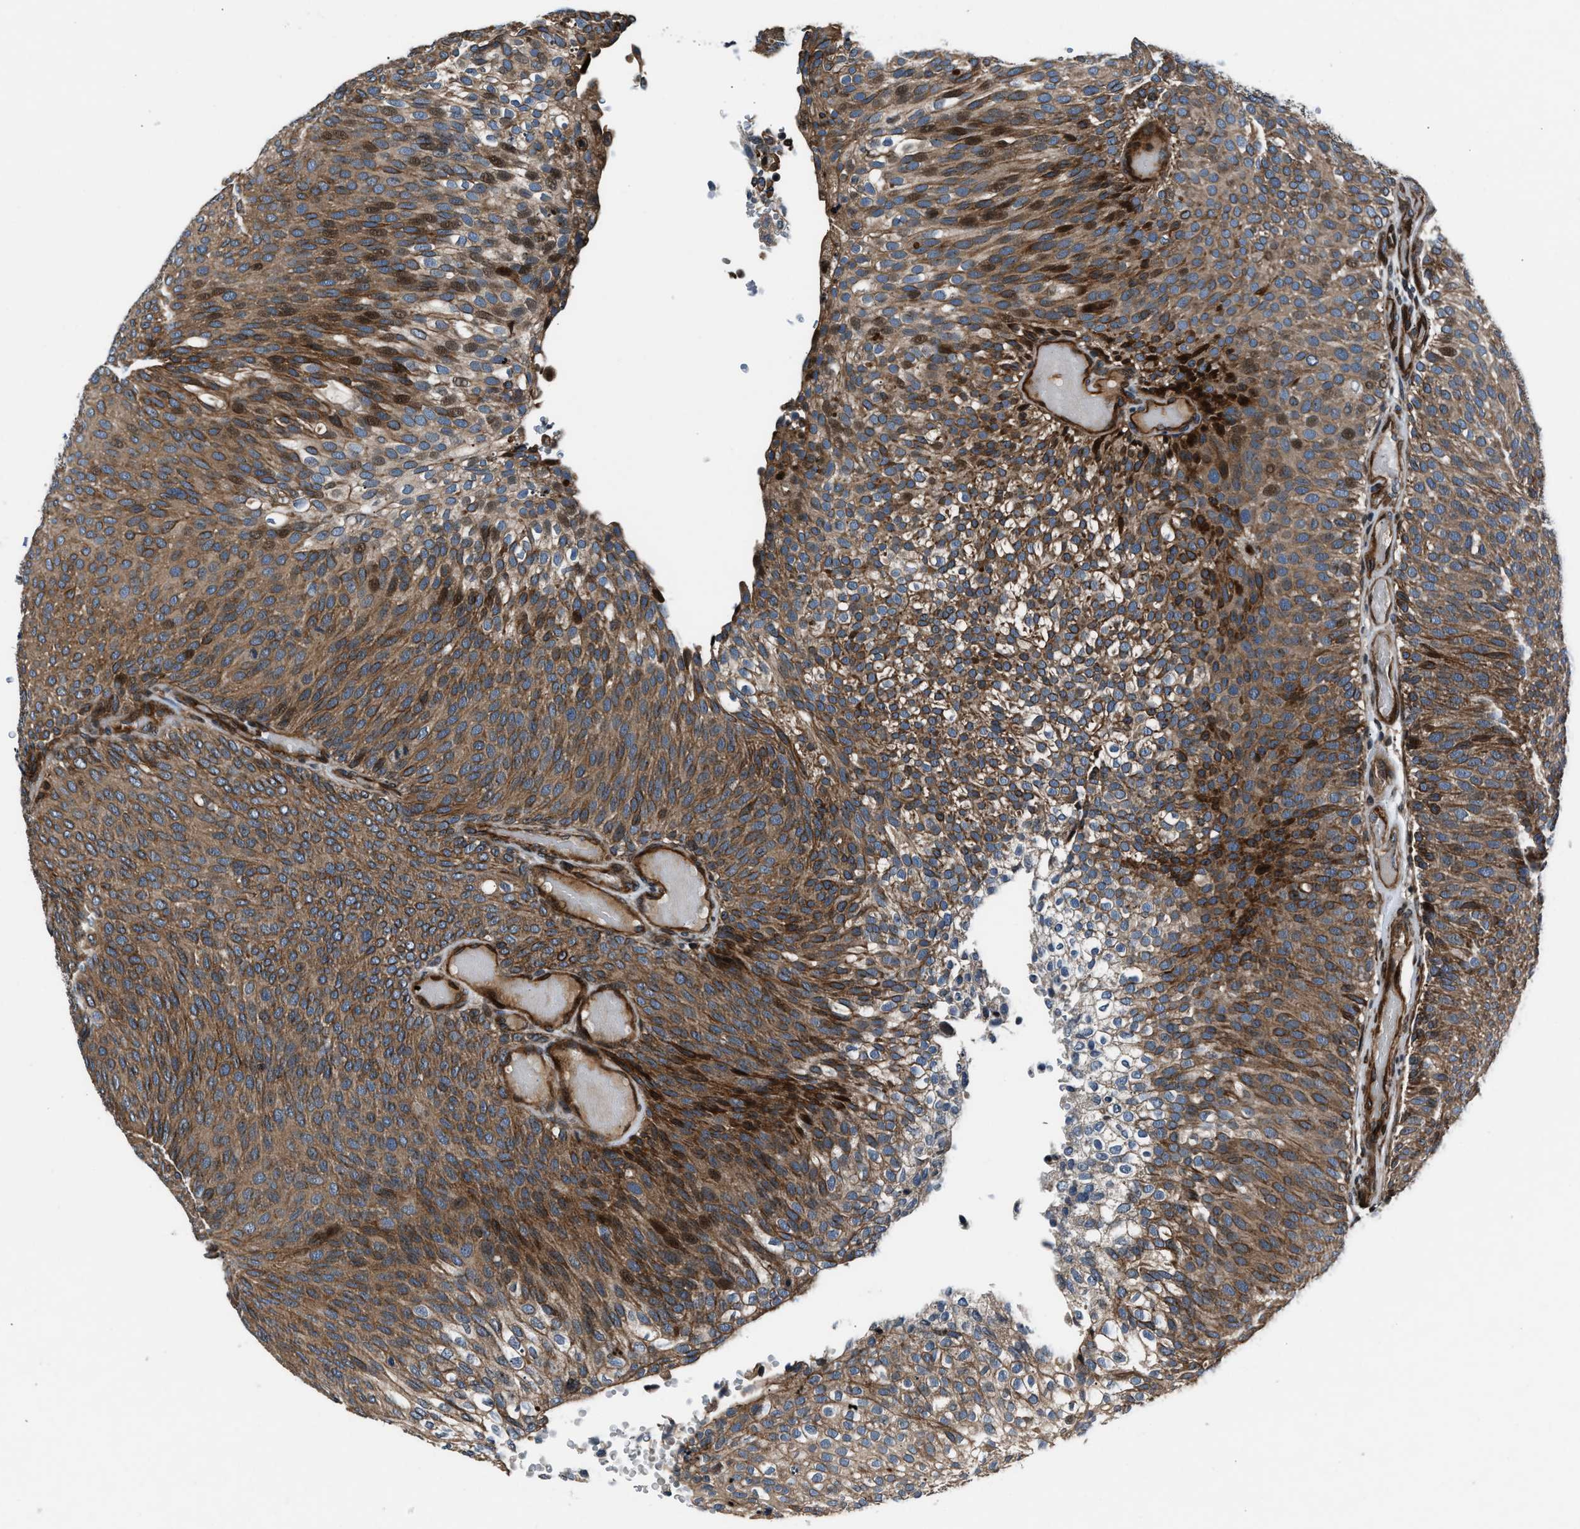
{"staining": {"intensity": "strong", "quantity": ">75%", "location": "cytoplasmic/membranous,nuclear"}, "tissue": "urothelial cancer", "cell_type": "Tumor cells", "image_type": "cancer", "snomed": [{"axis": "morphology", "description": "Urothelial carcinoma, Low grade"}, {"axis": "topography", "description": "Urinary bladder"}], "caption": "This image demonstrates immunohistochemistry staining of low-grade urothelial carcinoma, with high strong cytoplasmic/membranous and nuclear expression in approximately >75% of tumor cells.", "gene": "DYNC2I1", "patient": {"sex": "male", "age": 78}}